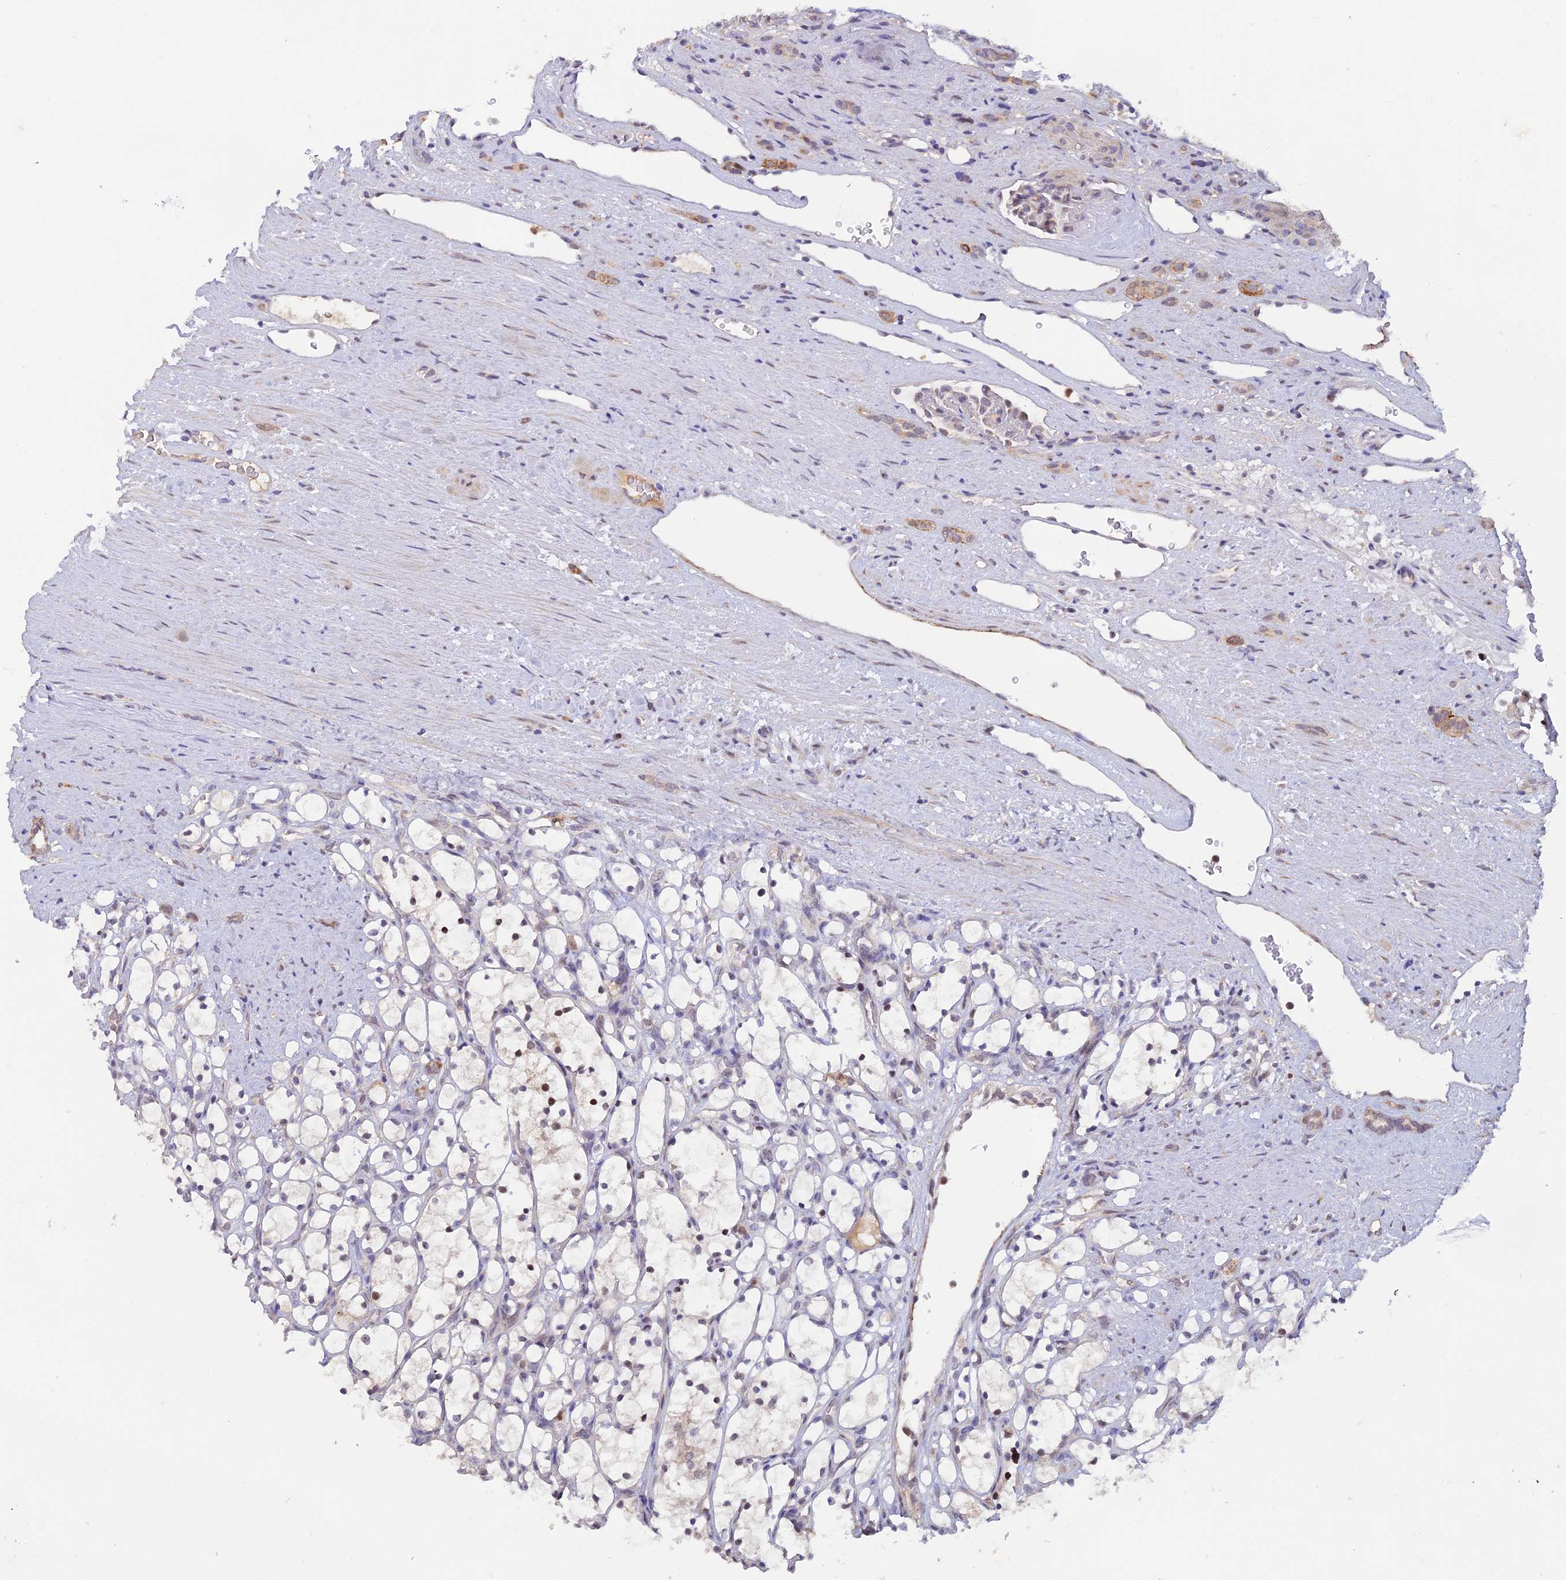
{"staining": {"intensity": "moderate", "quantity": "<25%", "location": "nuclear"}, "tissue": "renal cancer", "cell_type": "Tumor cells", "image_type": "cancer", "snomed": [{"axis": "morphology", "description": "Adenocarcinoma, NOS"}, {"axis": "topography", "description": "Kidney"}], "caption": "Protein positivity by IHC shows moderate nuclear staining in approximately <25% of tumor cells in renal adenocarcinoma.", "gene": "FASTKD5", "patient": {"sex": "female", "age": 69}}